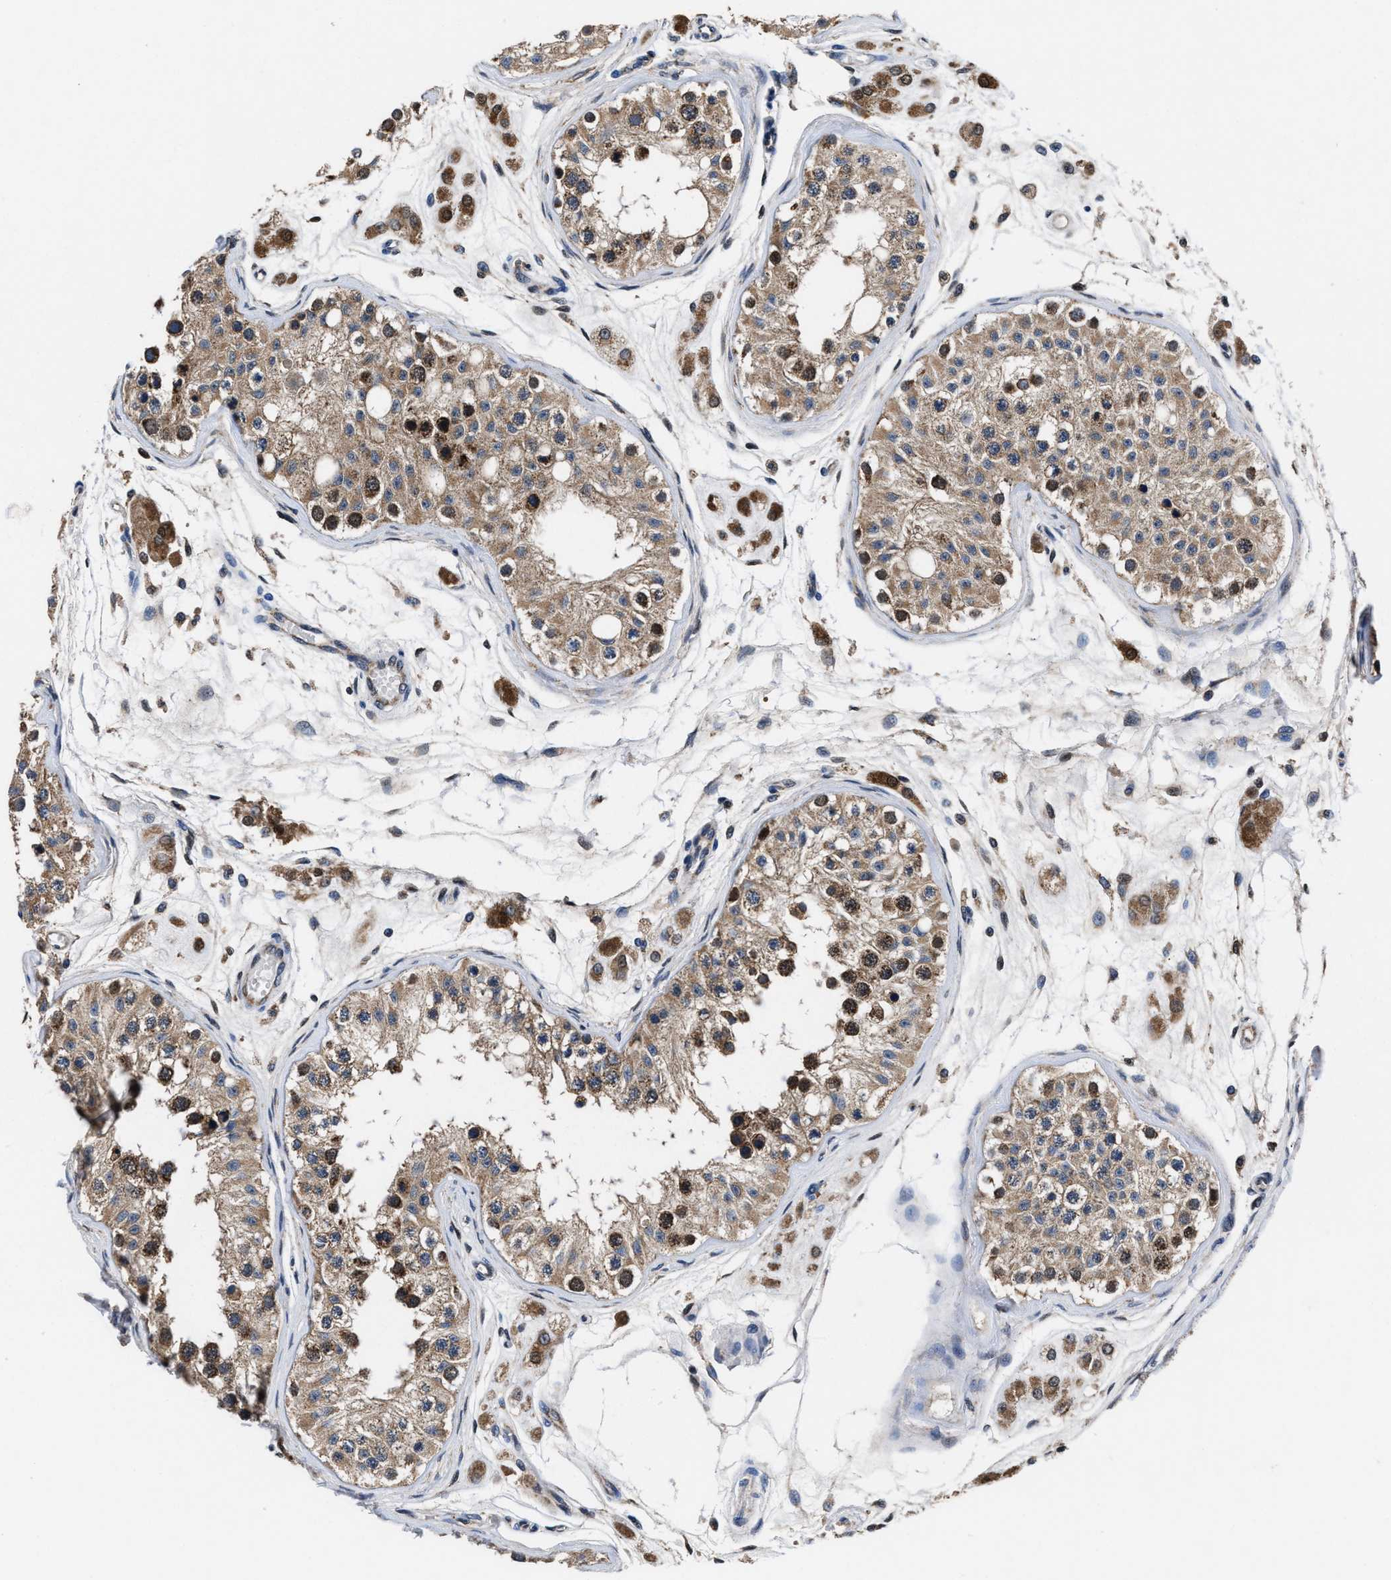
{"staining": {"intensity": "moderate", "quantity": ">75%", "location": "cytoplasmic/membranous"}, "tissue": "testis", "cell_type": "Cells in seminiferous ducts", "image_type": "normal", "snomed": [{"axis": "morphology", "description": "Normal tissue, NOS"}, {"axis": "morphology", "description": "Adenocarcinoma, metastatic, NOS"}, {"axis": "topography", "description": "Testis"}], "caption": "Human testis stained with a protein marker shows moderate staining in cells in seminiferous ducts.", "gene": "ACLY", "patient": {"sex": "male", "age": 26}}